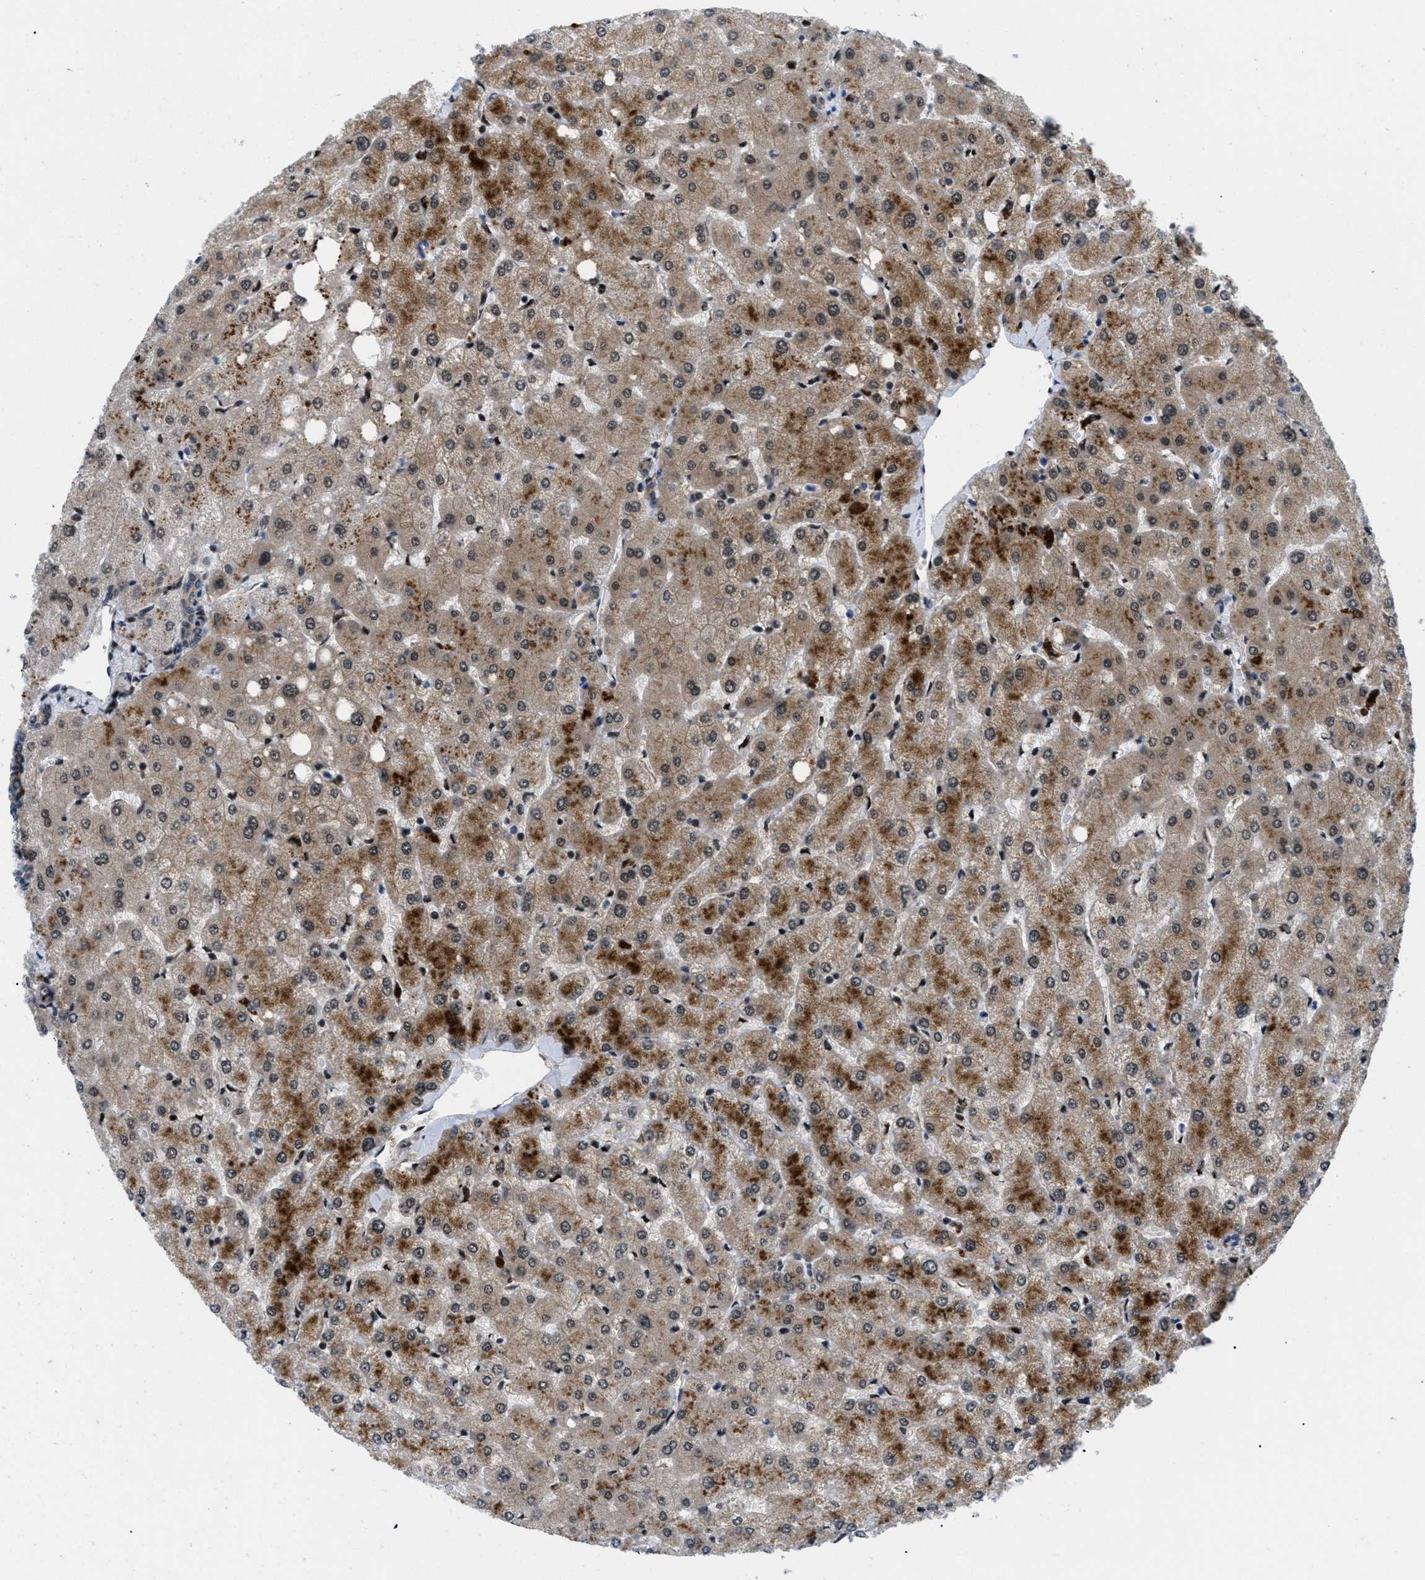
{"staining": {"intensity": "moderate", "quantity": "<25%", "location": "nuclear"}, "tissue": "liver", "cell_type": "Cholangiocytes", "image_type": "normal", "snomed": [{"axis": "morphology", "description": "Normal tissue, NOS"}, {"axis": "topography", "description": "Liver"}], "caption": "Moderate nuclear protein staining is present in about <25% of cholangiocytes in liver.", "gene": "SLC29A2", "patient": {"sex": "female", "age": 54}}